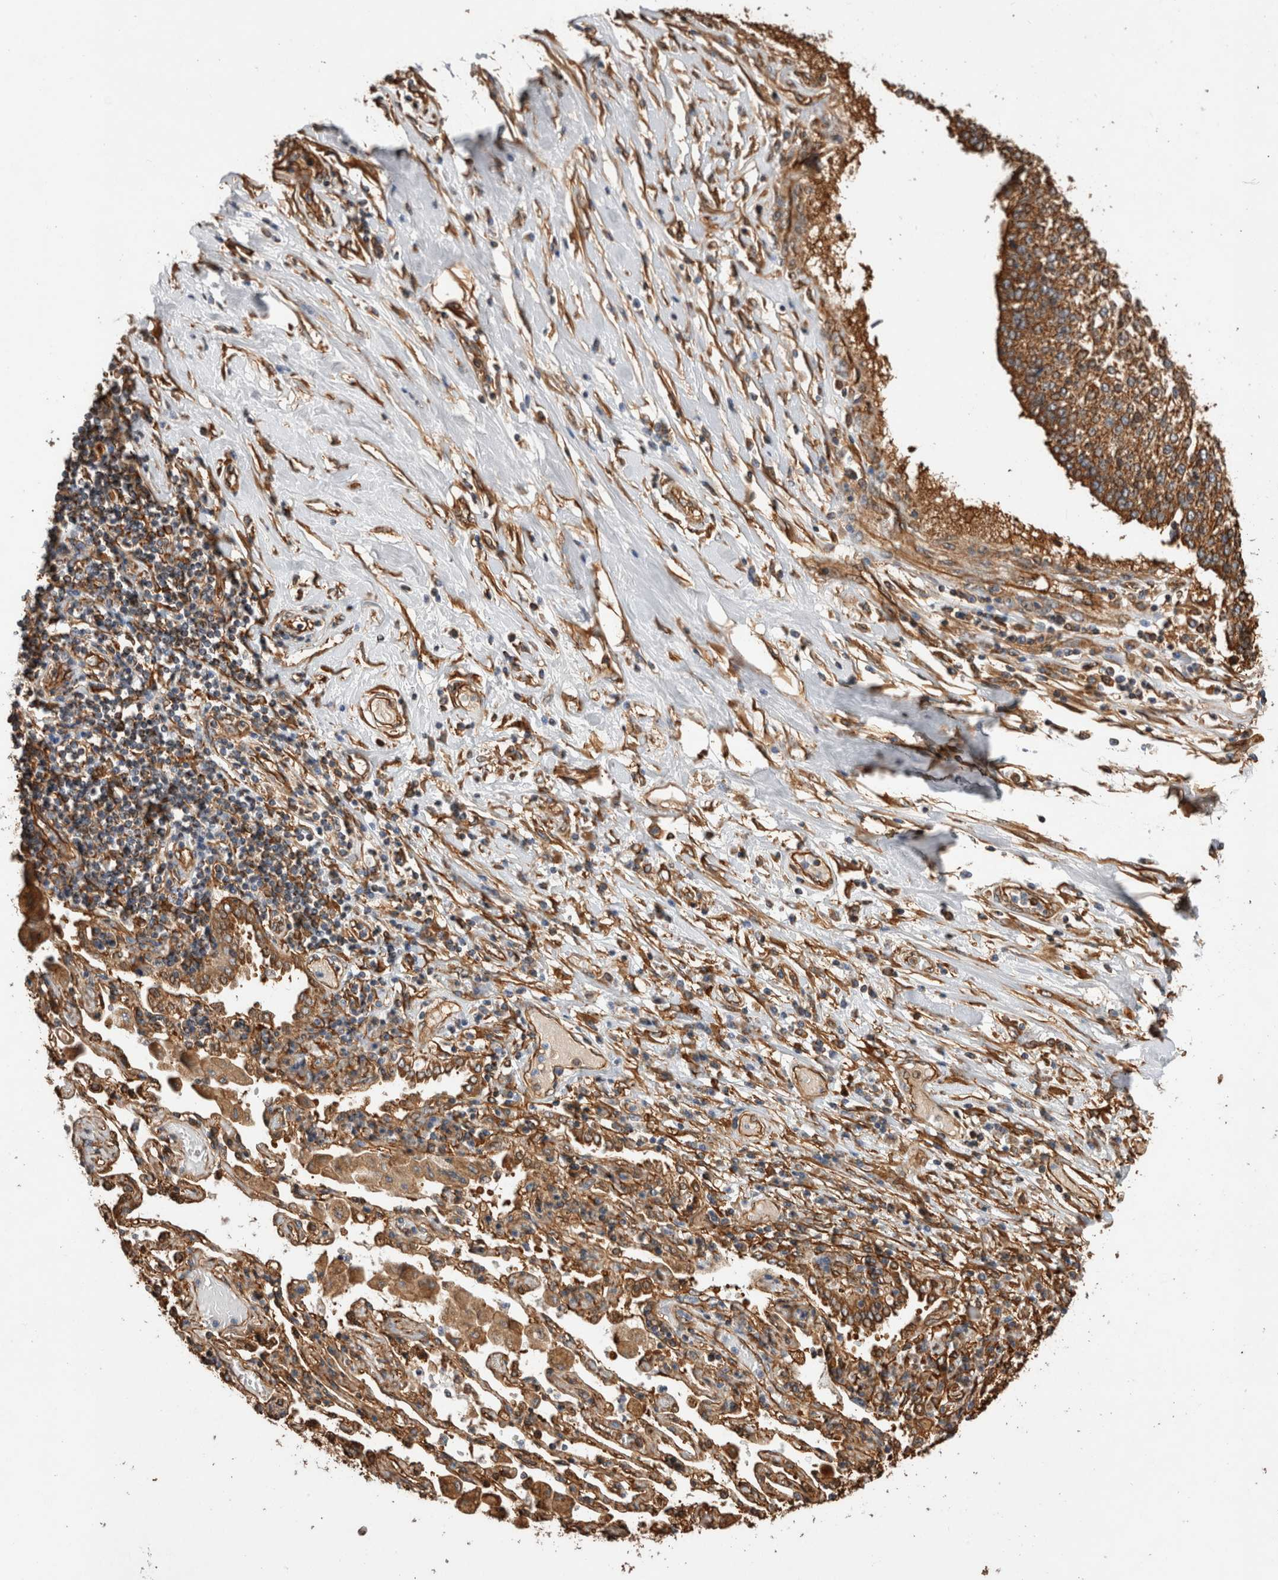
{"staining": {"intensity": "moderate", "quantity": ">75%", "location": "cytoplasmic/membranous"}, "tissue": "lung cancer", "cell_type": "Tumor cells", "image_type": "cancer", "snomed": [{"axis": "morphology", "description": "Normal tissue, NOS"}, {"axis": "morphology", "description": "Squamous cell carcinoma, NOS"}, {"axis": "topography", "description": "Cartilage tissue"}, {"axis": "topography", "description": "Bronchus"}, {"axis": "topography", "description": "Lung"}, {"axis": "topography", "description": "Peripheral nerve tissue"}], "caption": "This micrograph displays squamous cell carcinoma (lung) stained with immunohistochemistry to label a protein in brown. The cytoplasmic/membranous of tumor cells show moderate positivity for the protein. Nuclei are counter-stained blue.", "gene": "ZNF397", "patient": {"sex": "female", "age": 49}}